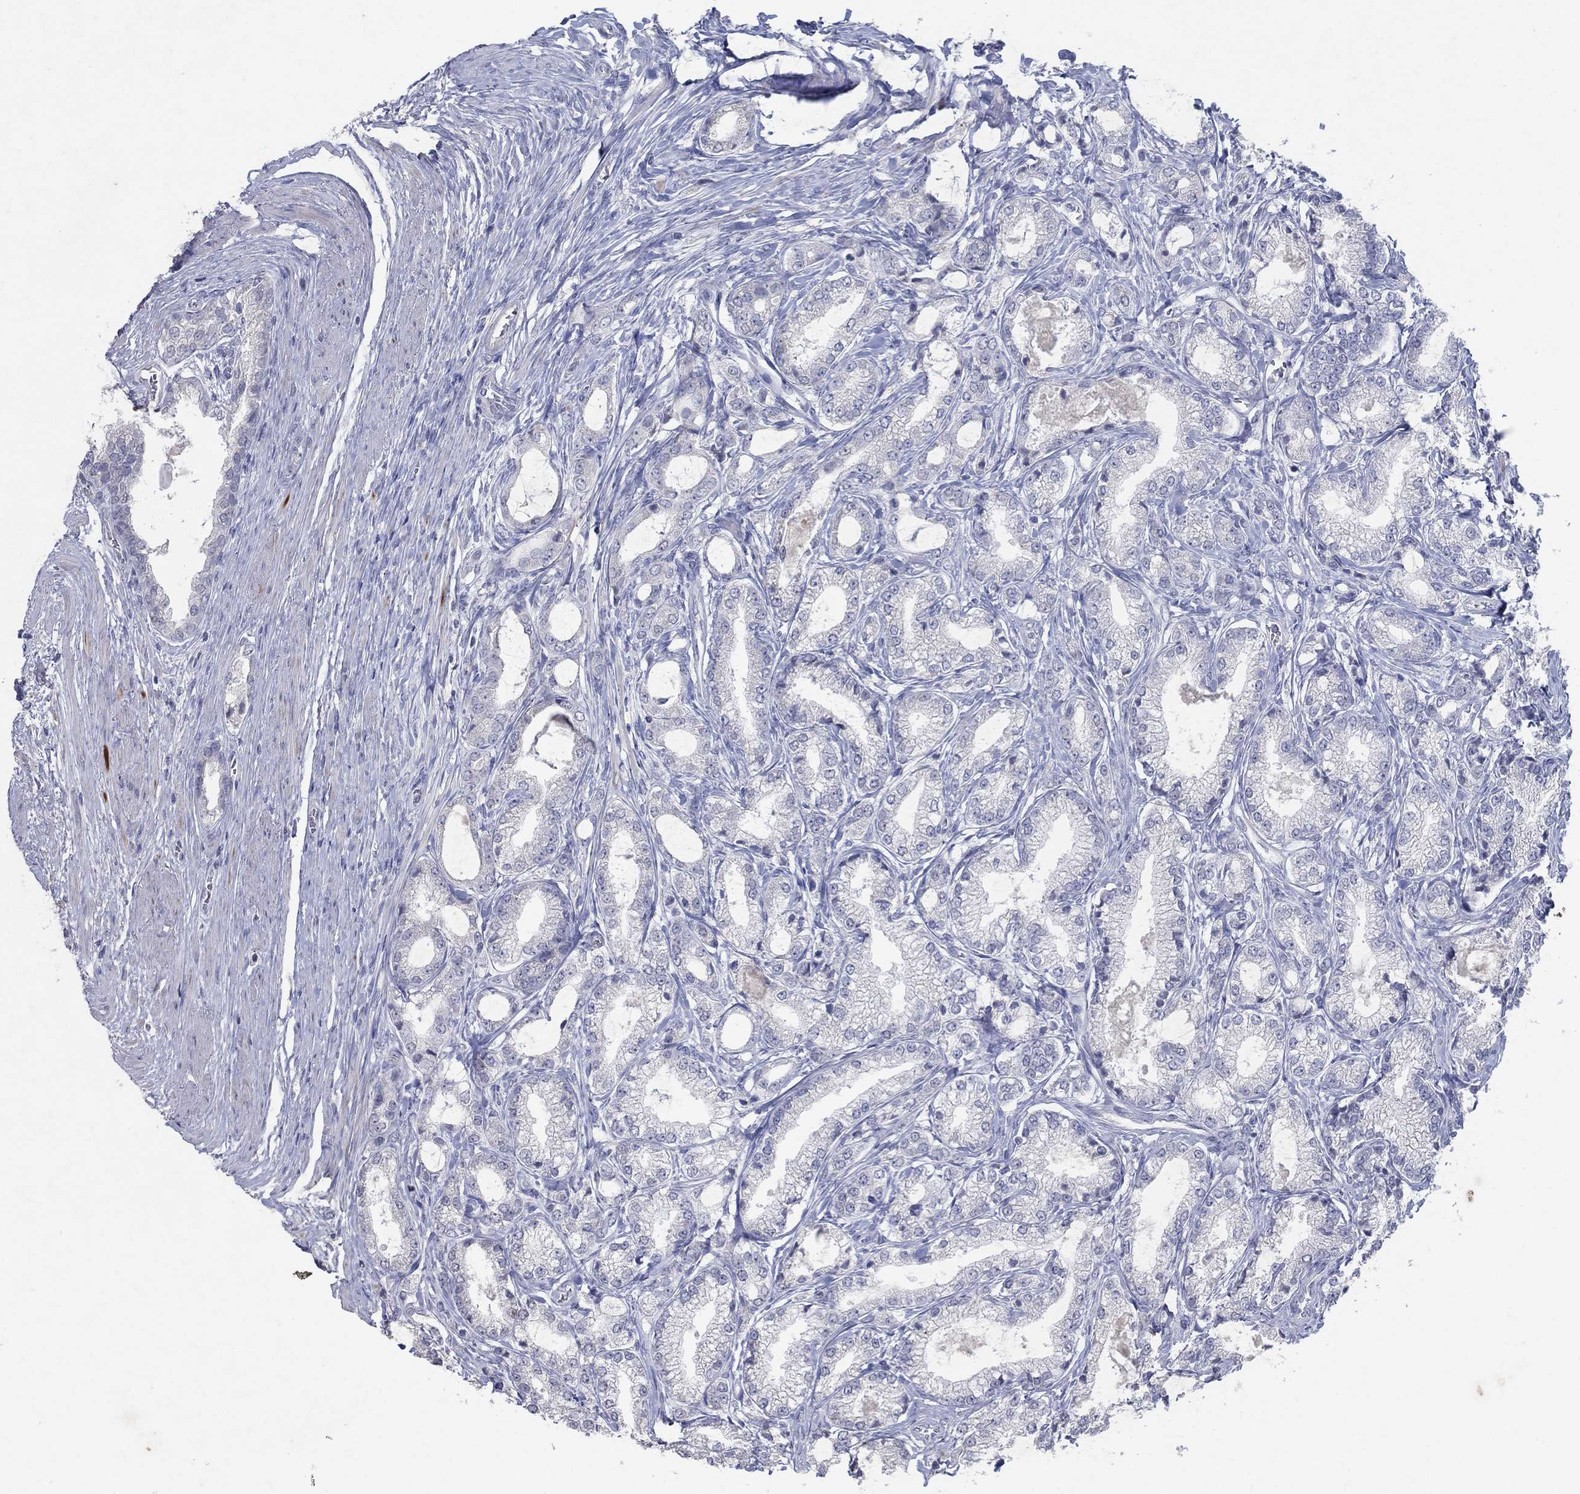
{"staining": {"intensity": "negative", "quantity": "none", "location": "none"}, "tissue": "prostate cancer", "cell_type": "Tumor cells", "image_type": "cancer", "snomed": [{"axis": "morphology", "description": "Adenocarcinoma, NOS"}, {"axis": "topography", "description": "Prostate and seminal vesicle, NOS"}, {"axis": "topography", "description": "Prostate"}], "caption": "Immunohistochemistry micrograph of prostate adenocarcinoma stained for a protein (brown), which shows no positivity in tumor cells.", "gene": "KRT40", "patient": {"sex": "male", "age": 62}}